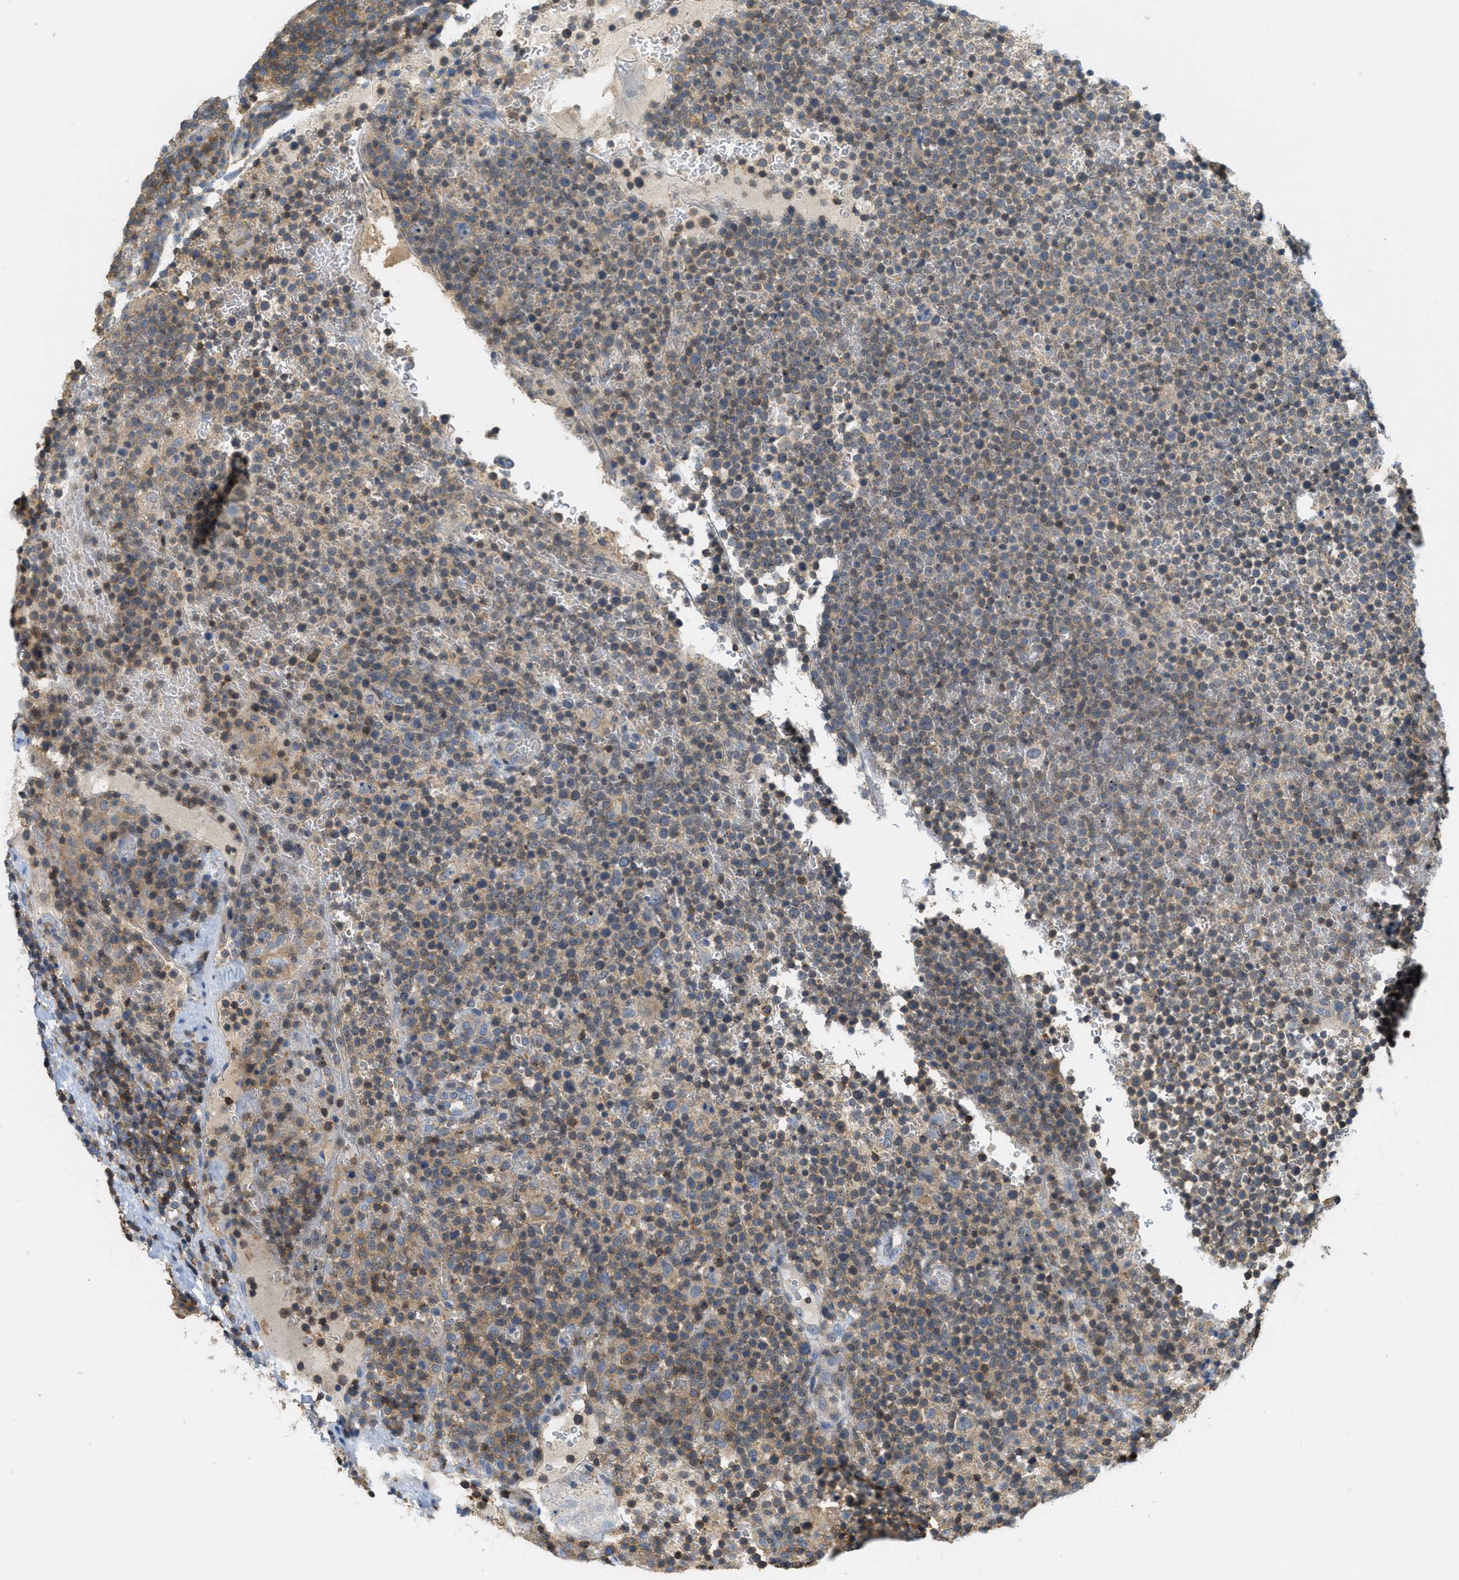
{"staining": {"intensity": "weak", "quantity": "25%-75%", "location": "cytoplasmic/membranous"}, "tissue": "lymphoma", "cell_type": "Tumor cells", "image_type": "cancer", "snomed": [{"axis": "morphology", "description": "Malignant lymphoma, non-Hodgkin's type, High grade"}, {"axis": "topography", "description": "Lymph node"}], "caption": "This image shows malignant lymphoma, non-Hodgkin's type (high-grade) stained with IHC to label a protein in brown. The cytoplasmic/membranous of tumor cells show weak positivity for the protein. Nuclei are counter-stained blue.", "gene": "GRIK2", "patient": {"sex": "male", "age": 61}}